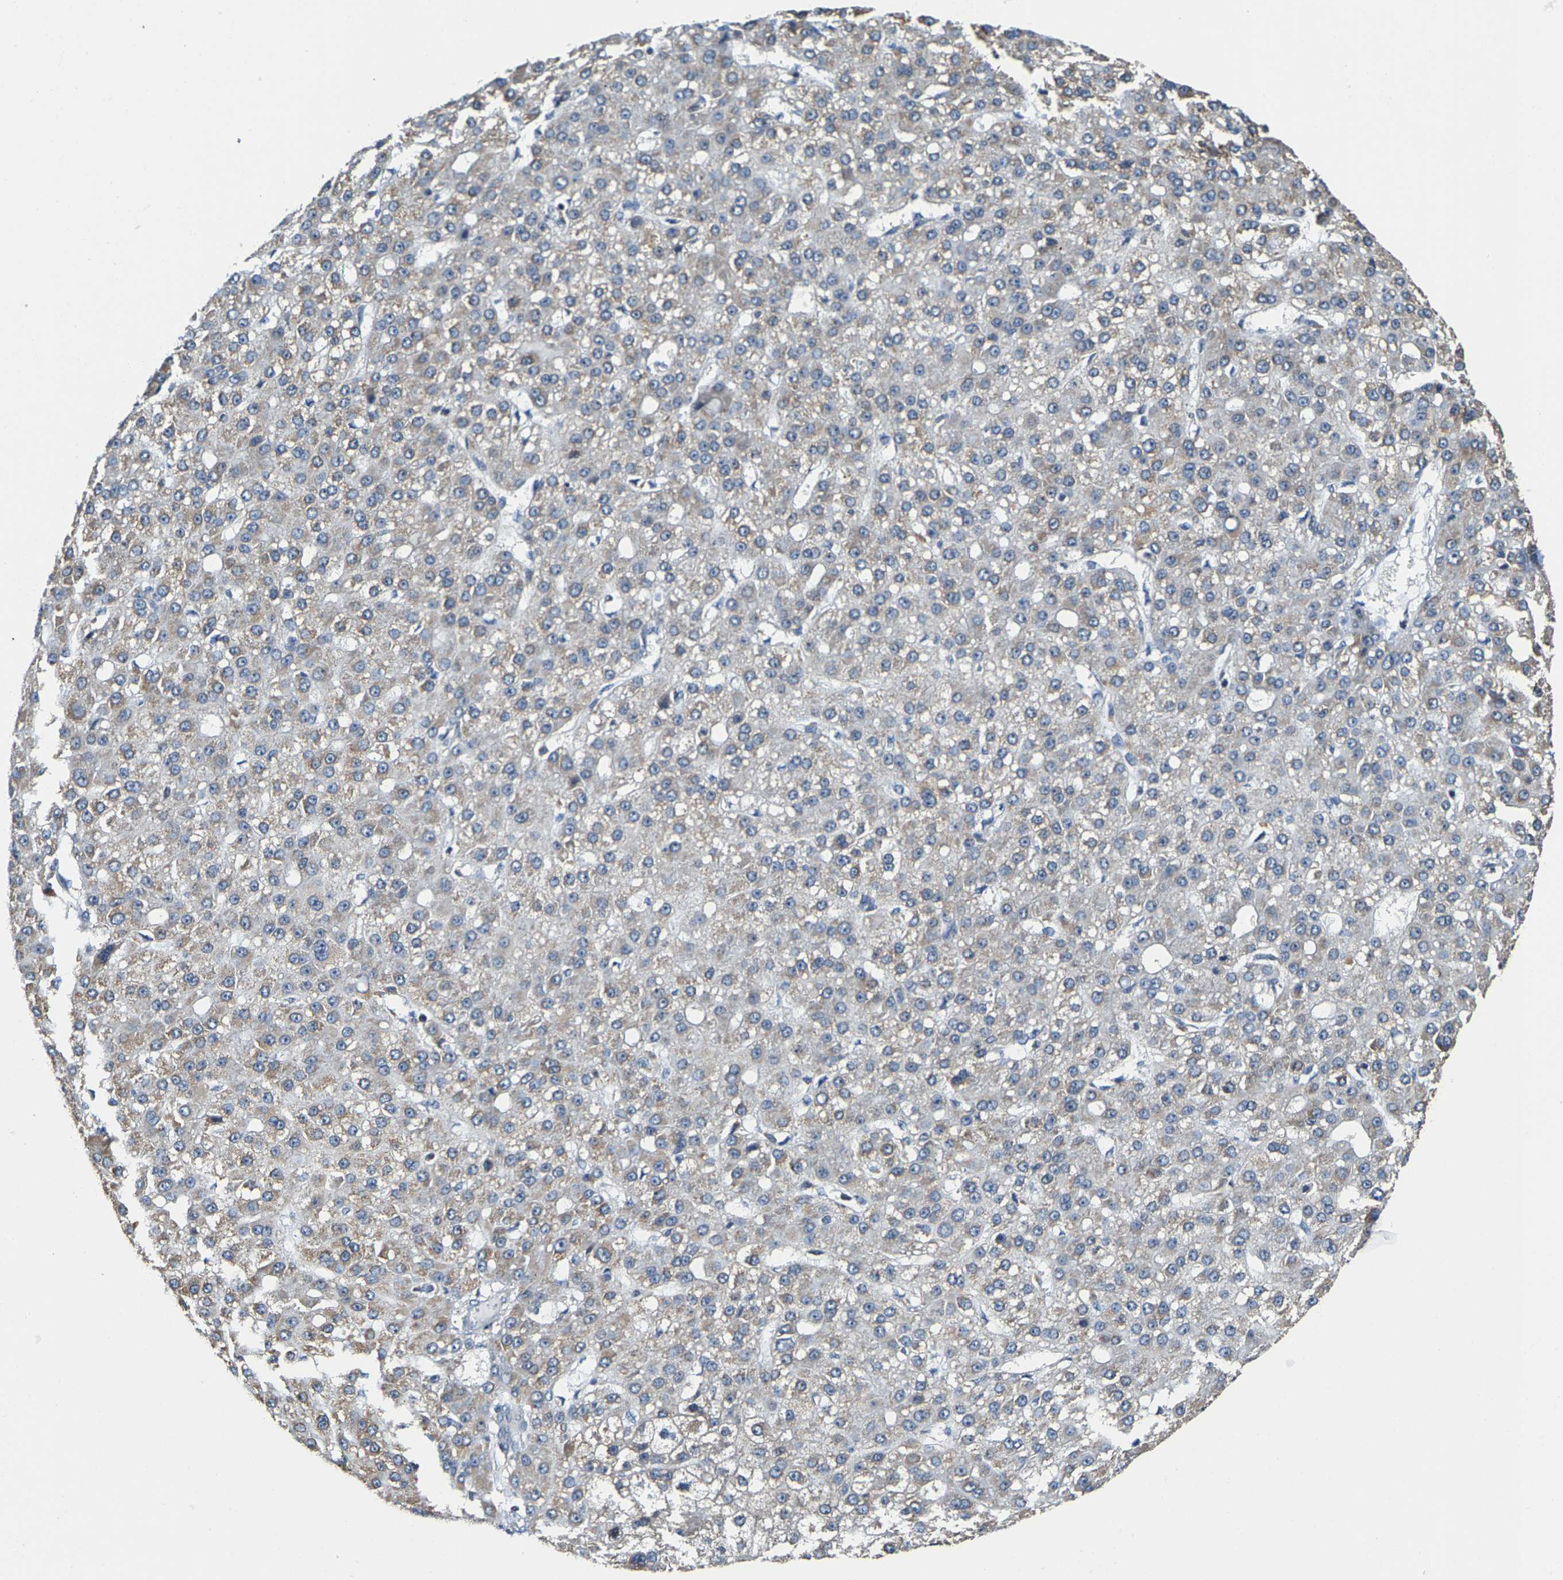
{"staining": {"intensity": "weak", "quantity": "<25%", "location": "cytoplasmic/membranous"}, "tissue": "liver cancer", "cell_type": "Tumor cells", "image_type": "cancer", "snomed": [{"axis": "morphology", "description": "Carcinoma, Hepatocellular, NOS"}, {"axis": "topography", "description": "Liver"}], "caption": "Immunohistochemistry (IHC) of human liver cancer reveals no expression in tumor cells.", "gene": "SHMT2", "patient": {"sex": "male", "age": 67}}